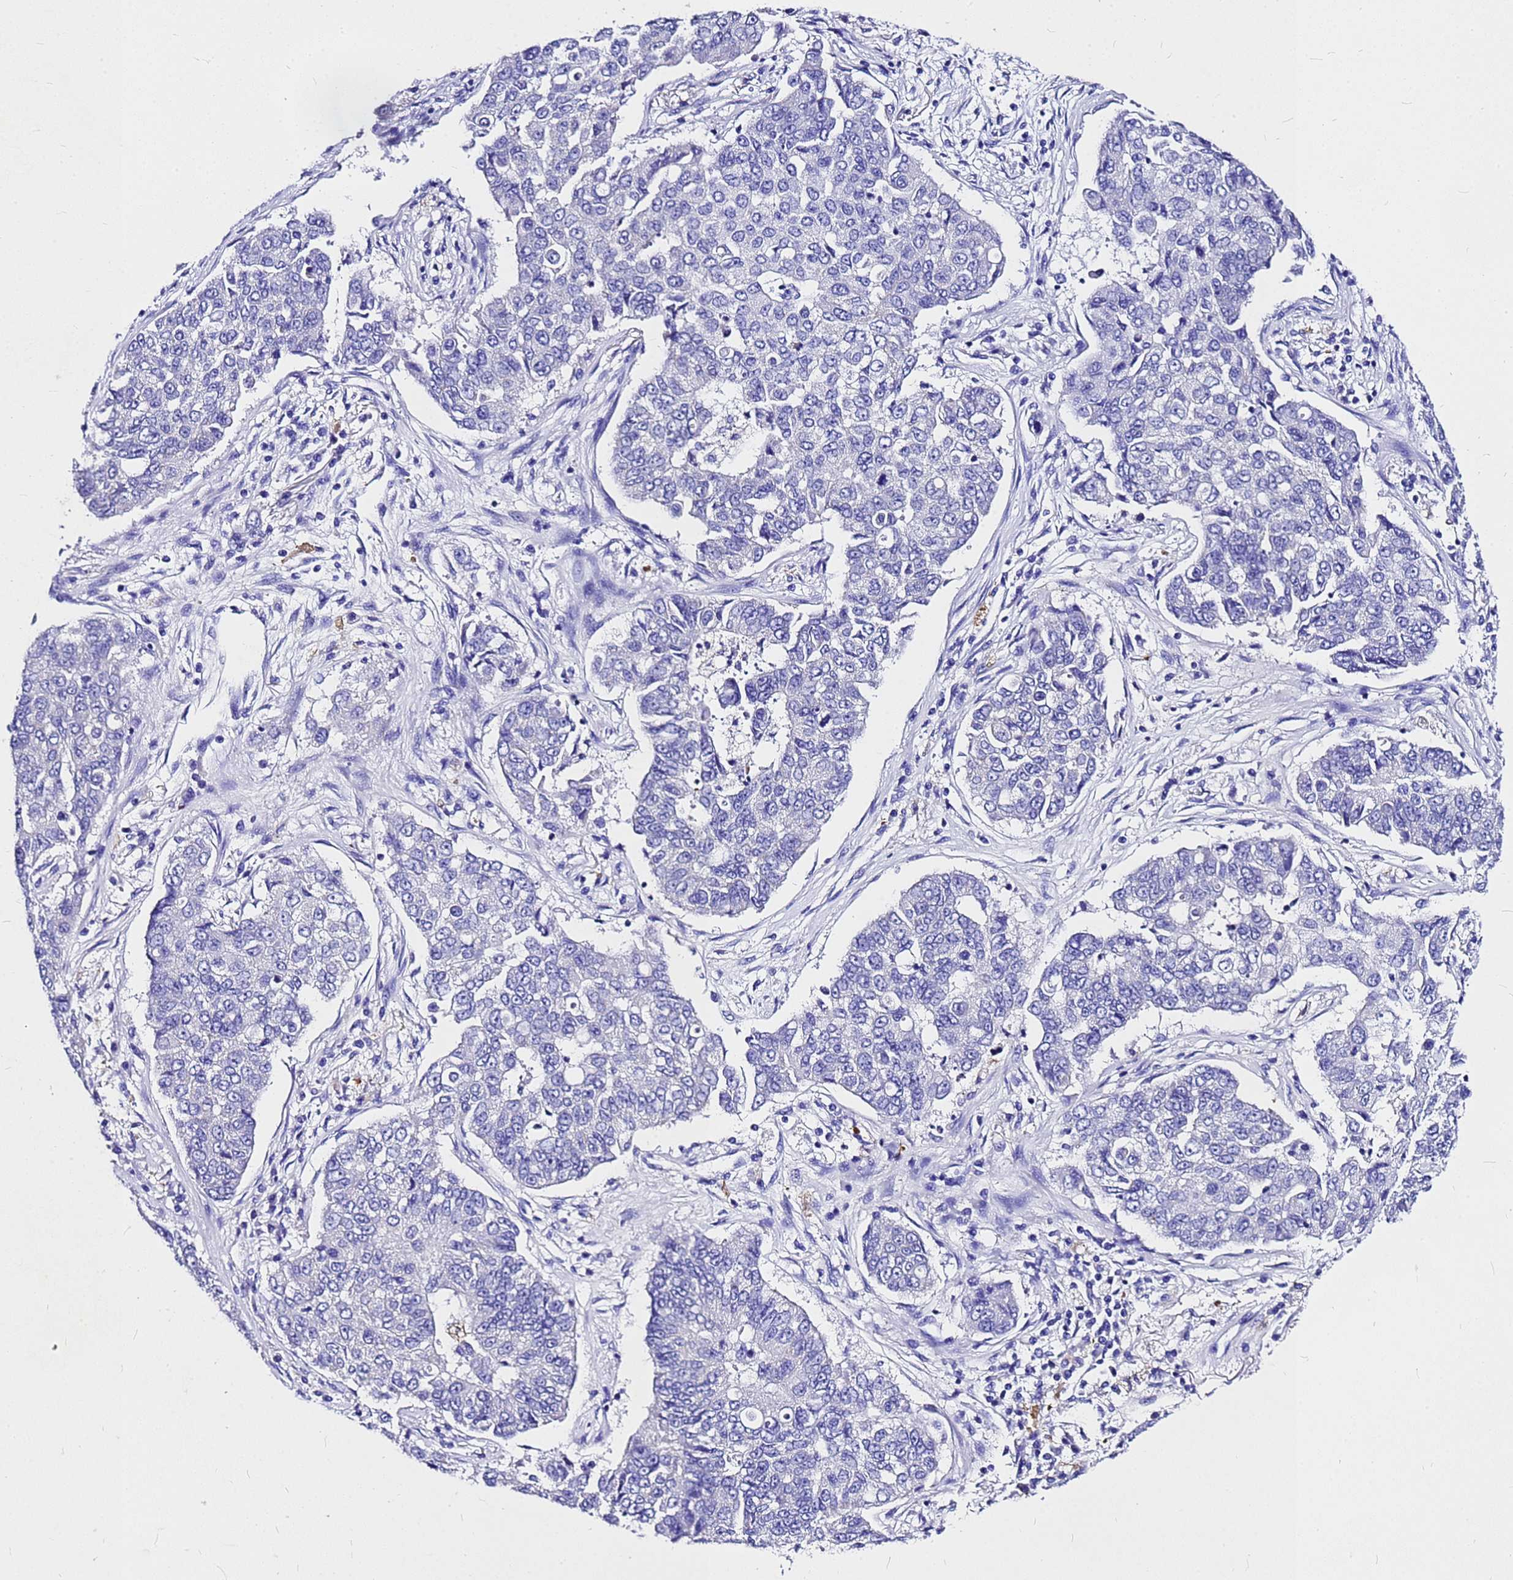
{"staining": {"intensity": "negative", "quantity": "none", "location": "none"}, "tissue": "lung cancer", "cell_type": "Tumor cells", "image_type": "cancer", "snomed": [{"axis": "morphology", "description": "Squamous cell carcinoma, NOS"}, {"axis": "topography", "description": "Lung"}], "caption": "Immunohistochemical staining of human lung squamous cell carcinoma shows no significant expression in tumor cells.", "gene": "HERC4", "patient": {"sex": "male", "age": 74}}